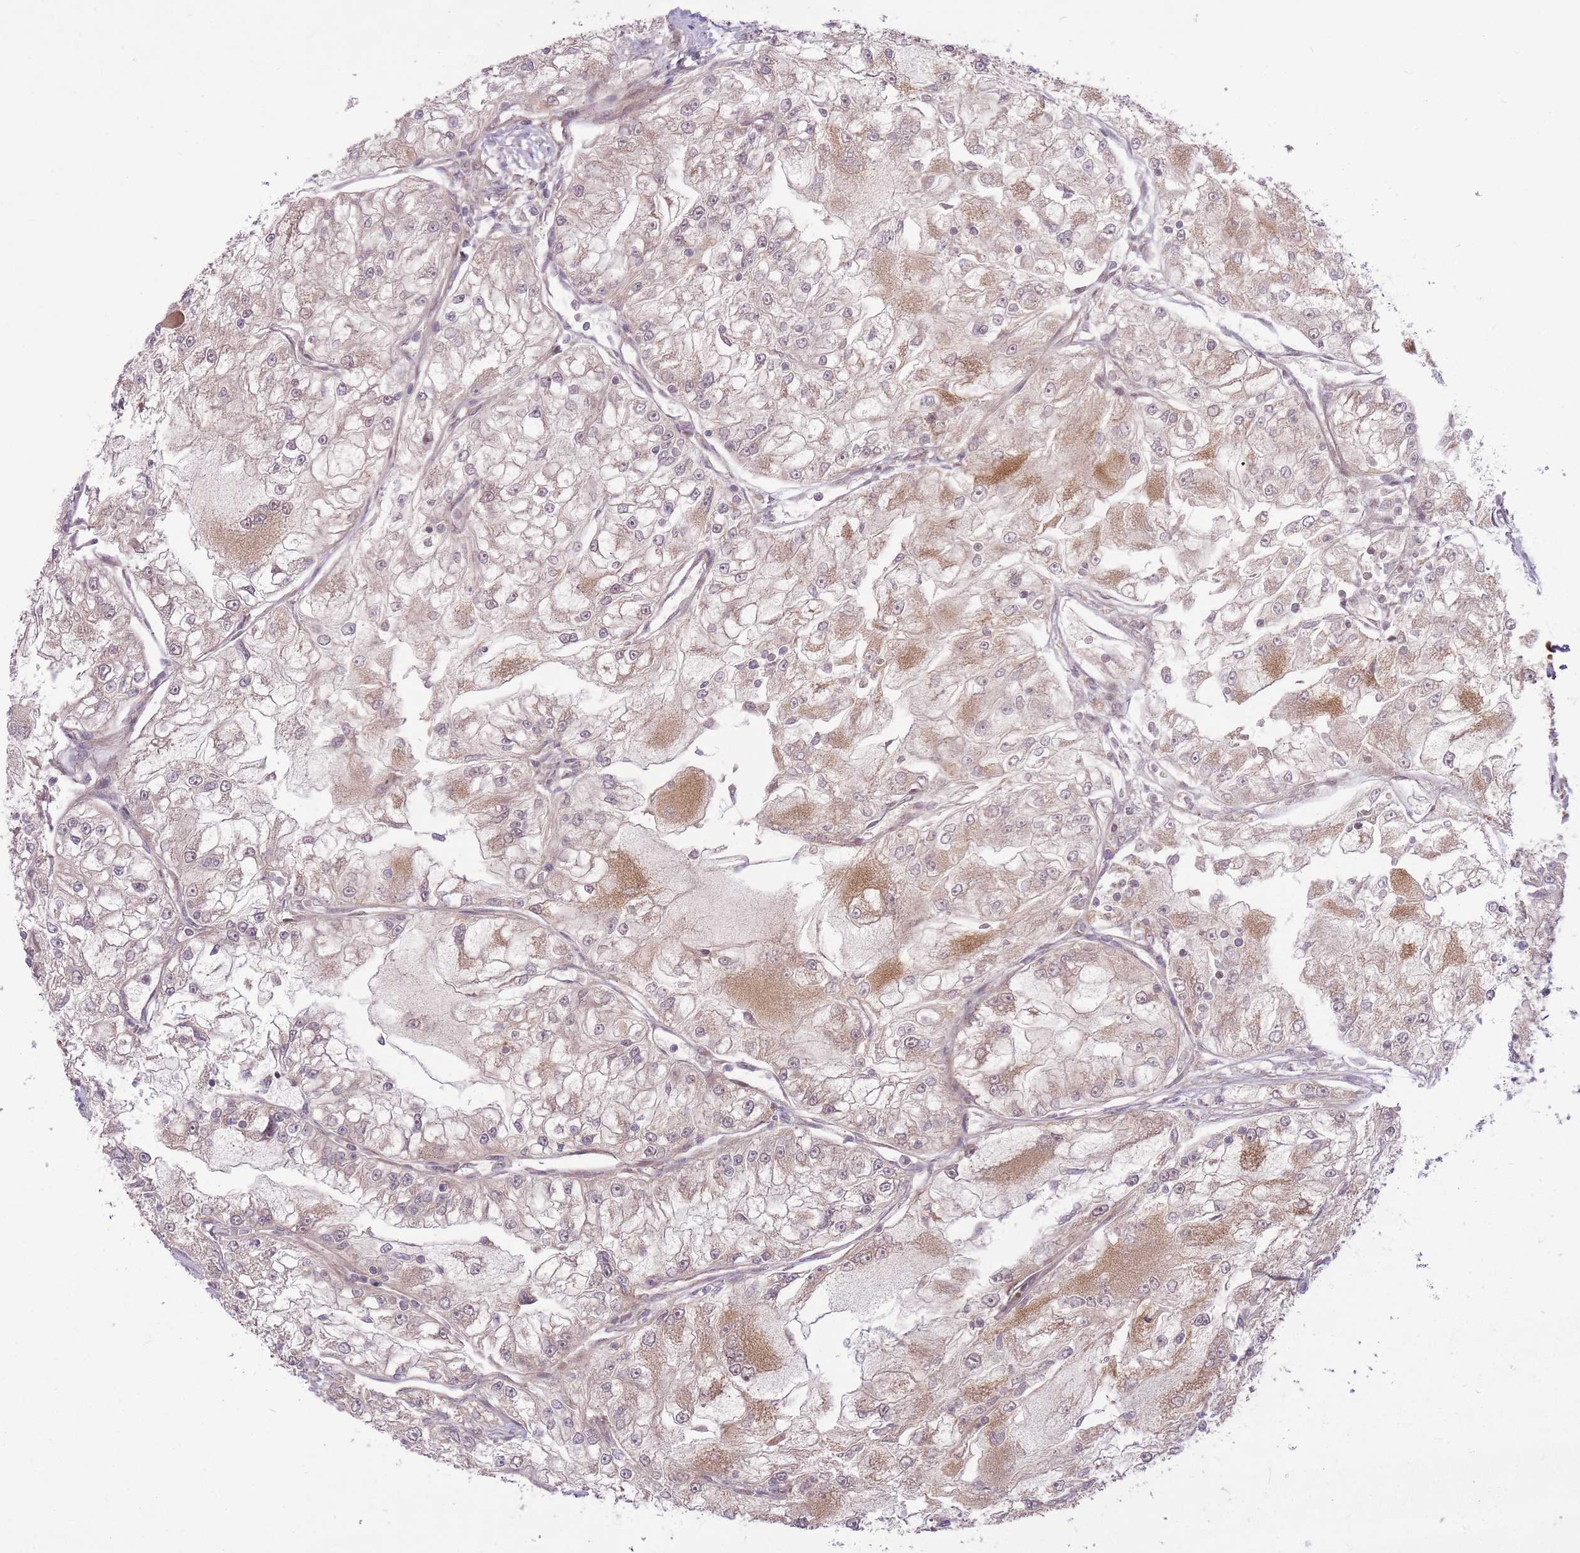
{"staining": {"intensity": "moderate", "quantity": "<25%", "location": "cytoplasmic/membranous"}, "tissue": "renal cancer", "cell_type": "Tumor cells", "image_type": "cancer", "snomed": [{"axis": "morphology", "description": "Adenocarcinoma, NOS"}, {"axis": "topography", "description": "Kidney"}], "caption": "Renal cancer tissue shows moderate cytoplasmic/membranous expression in about <25% of tumor cells", "gene": "ZNF391", "patient": {"sex": "female", "age": 72}}